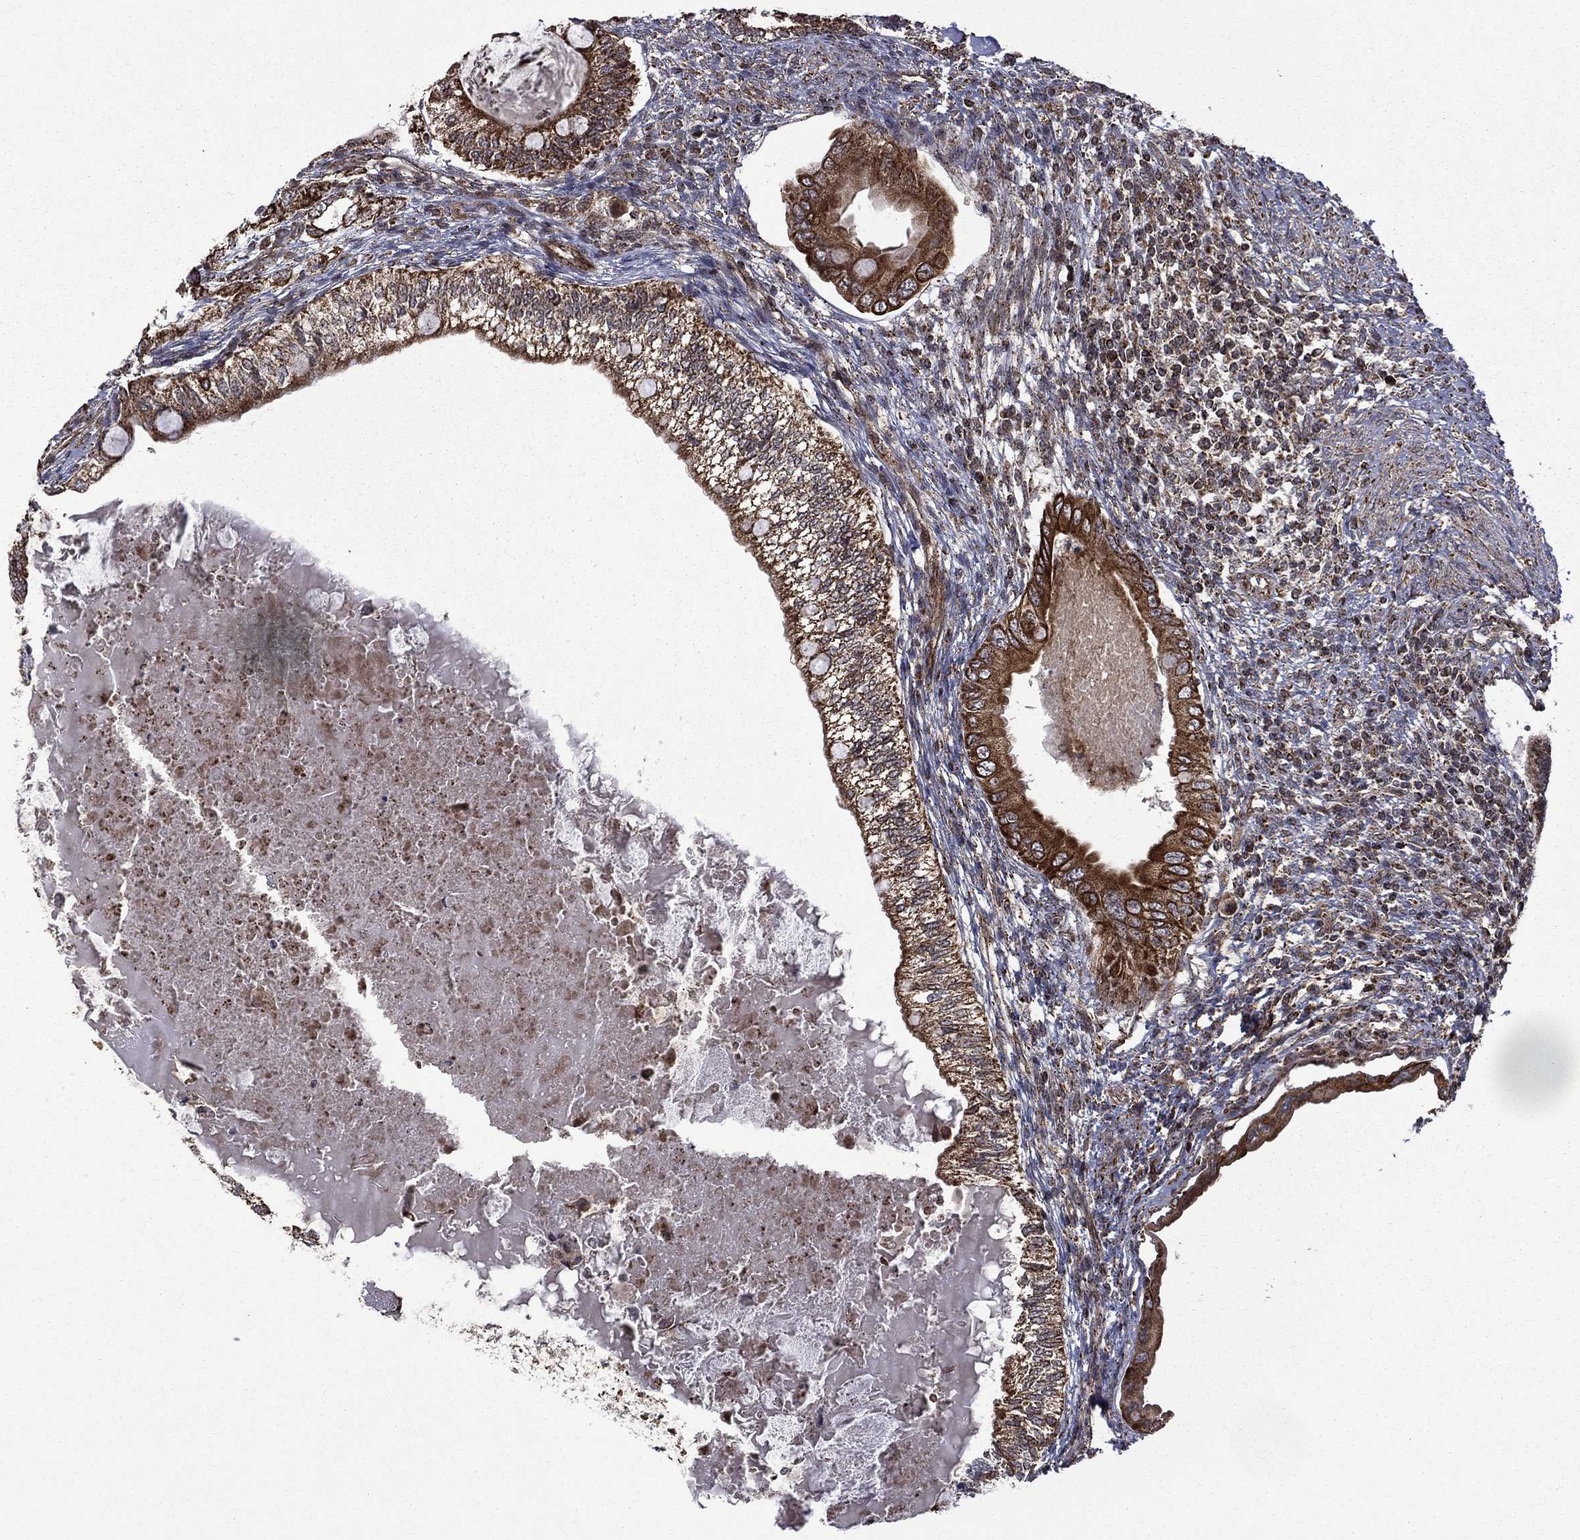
{"staining": {"intensity": "strong", "quantity": ">75%", "location": "cytoplasmic/membranous"}, "tissue": "testis cancer", "cell_type": "Tumor cells", "image_type": "cancer", "snomed": [{"axis": "morphology", "description": "Seminoma, NOS"}, {"axis": "morphology", "description": "Carcinoma, Embryonal, NOS"}, {"axis": "topography", "description": "Testis"}], "caption": "Immunohistochemistry of human testis cancer reveals high levels of strong cytoplasmic/membranous staining in about >75% of tumor cells.", "gene": "GIMAP6", "patient": {"sex": "male", "age": 41}}